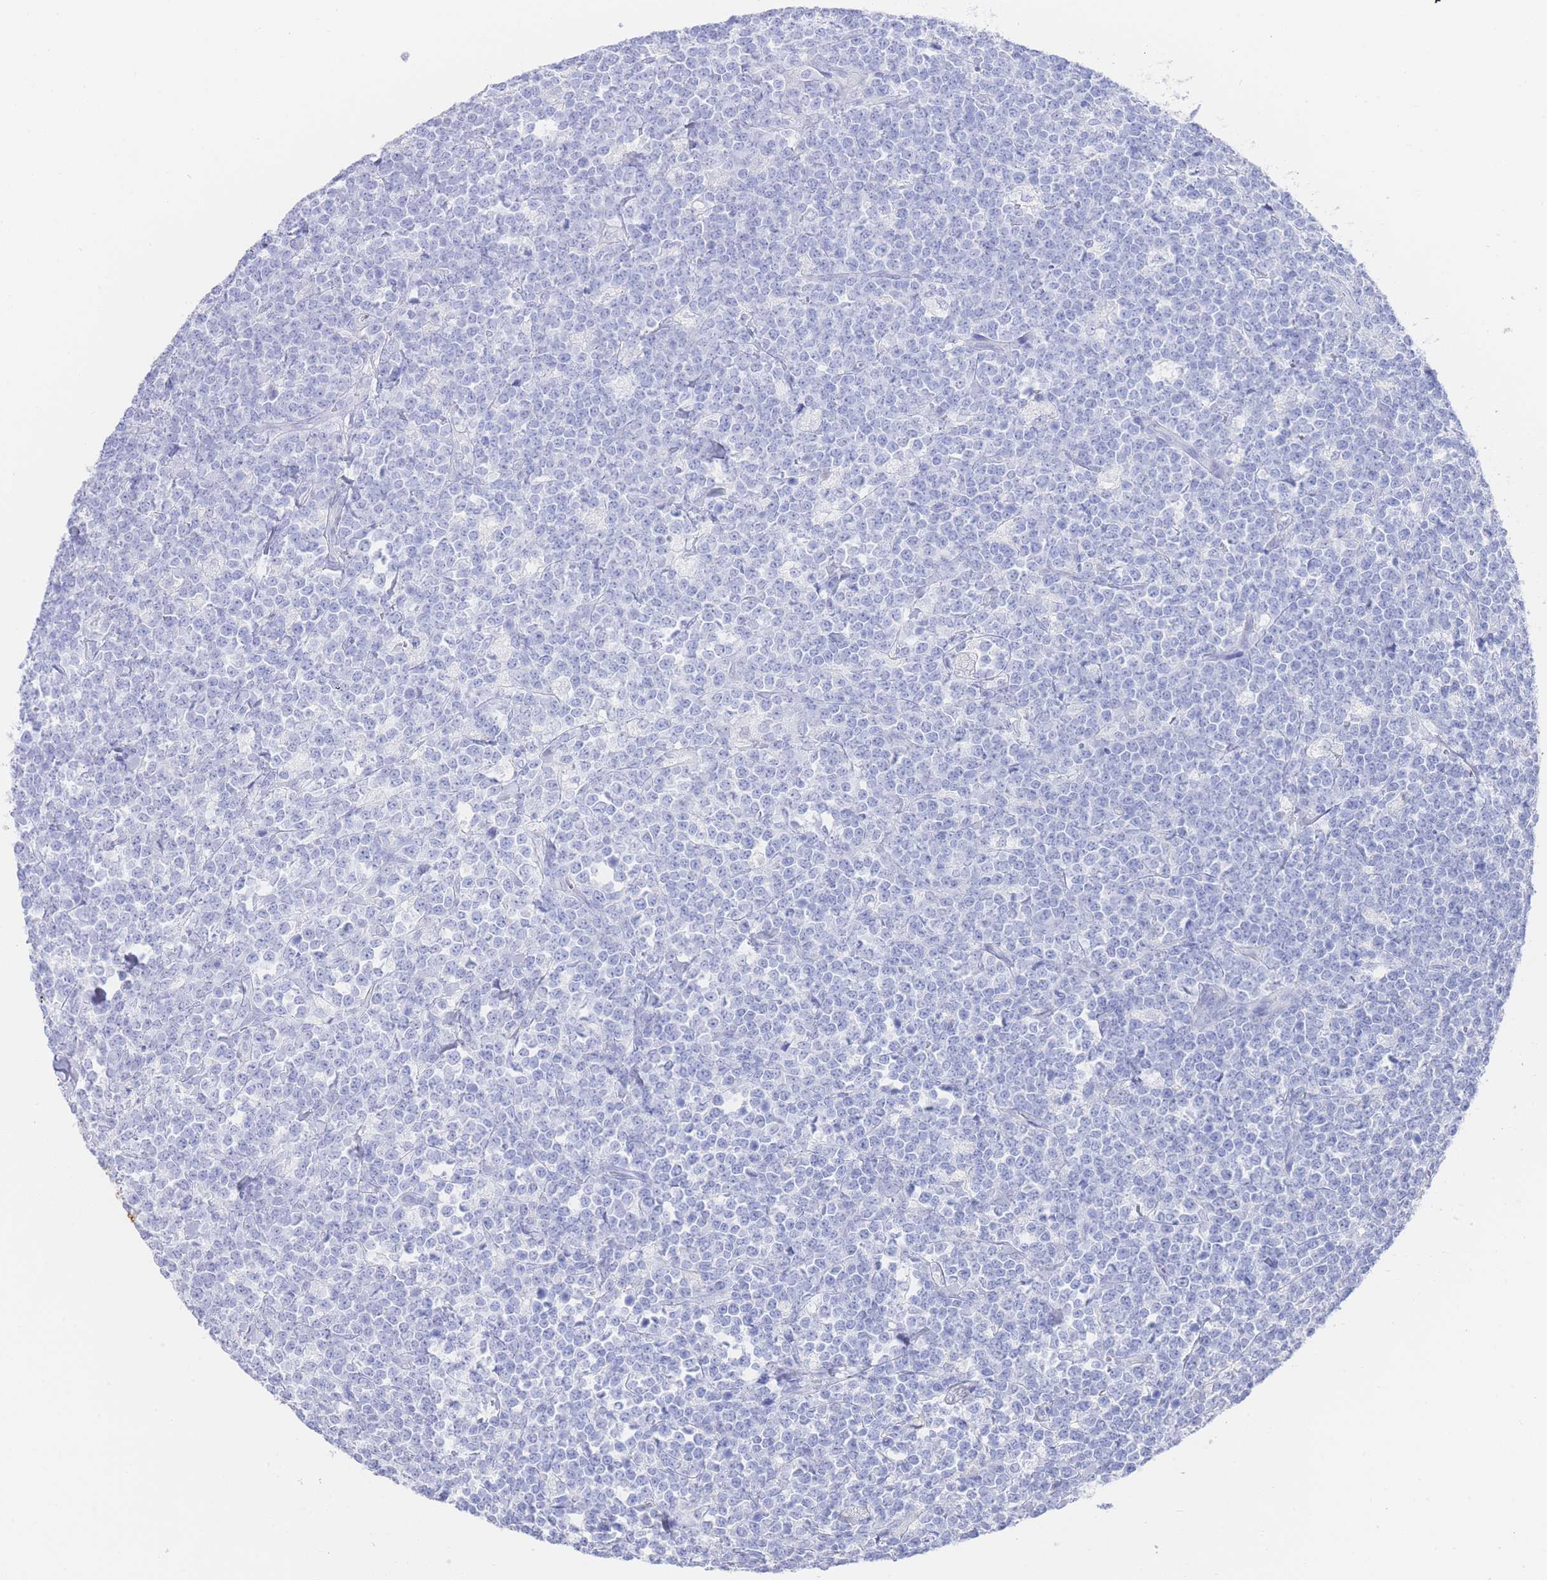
{"staining": {"intensity": "negative", "quantity": "none", "location": "none"}, "tissue": "lymphoma", "cell_type": "Tumor cells", "image_type": "cancer", "snomed": [{"axis": "morphology", "description": "Malignant lymphoma, non-Hodgkin's type, High grade"}, {"axis": "topography", "description": "Small intestine"}, {"axis": "topography", "description": "Colon"}], "caption": "Lymphoma was stained to show a protein in brown. There is no significant expression in tumor cells. (DAB immunohistochemistry, high magnification).", "gene": "LRRC37A", "patient": {"sex": "male", "age": 8}}